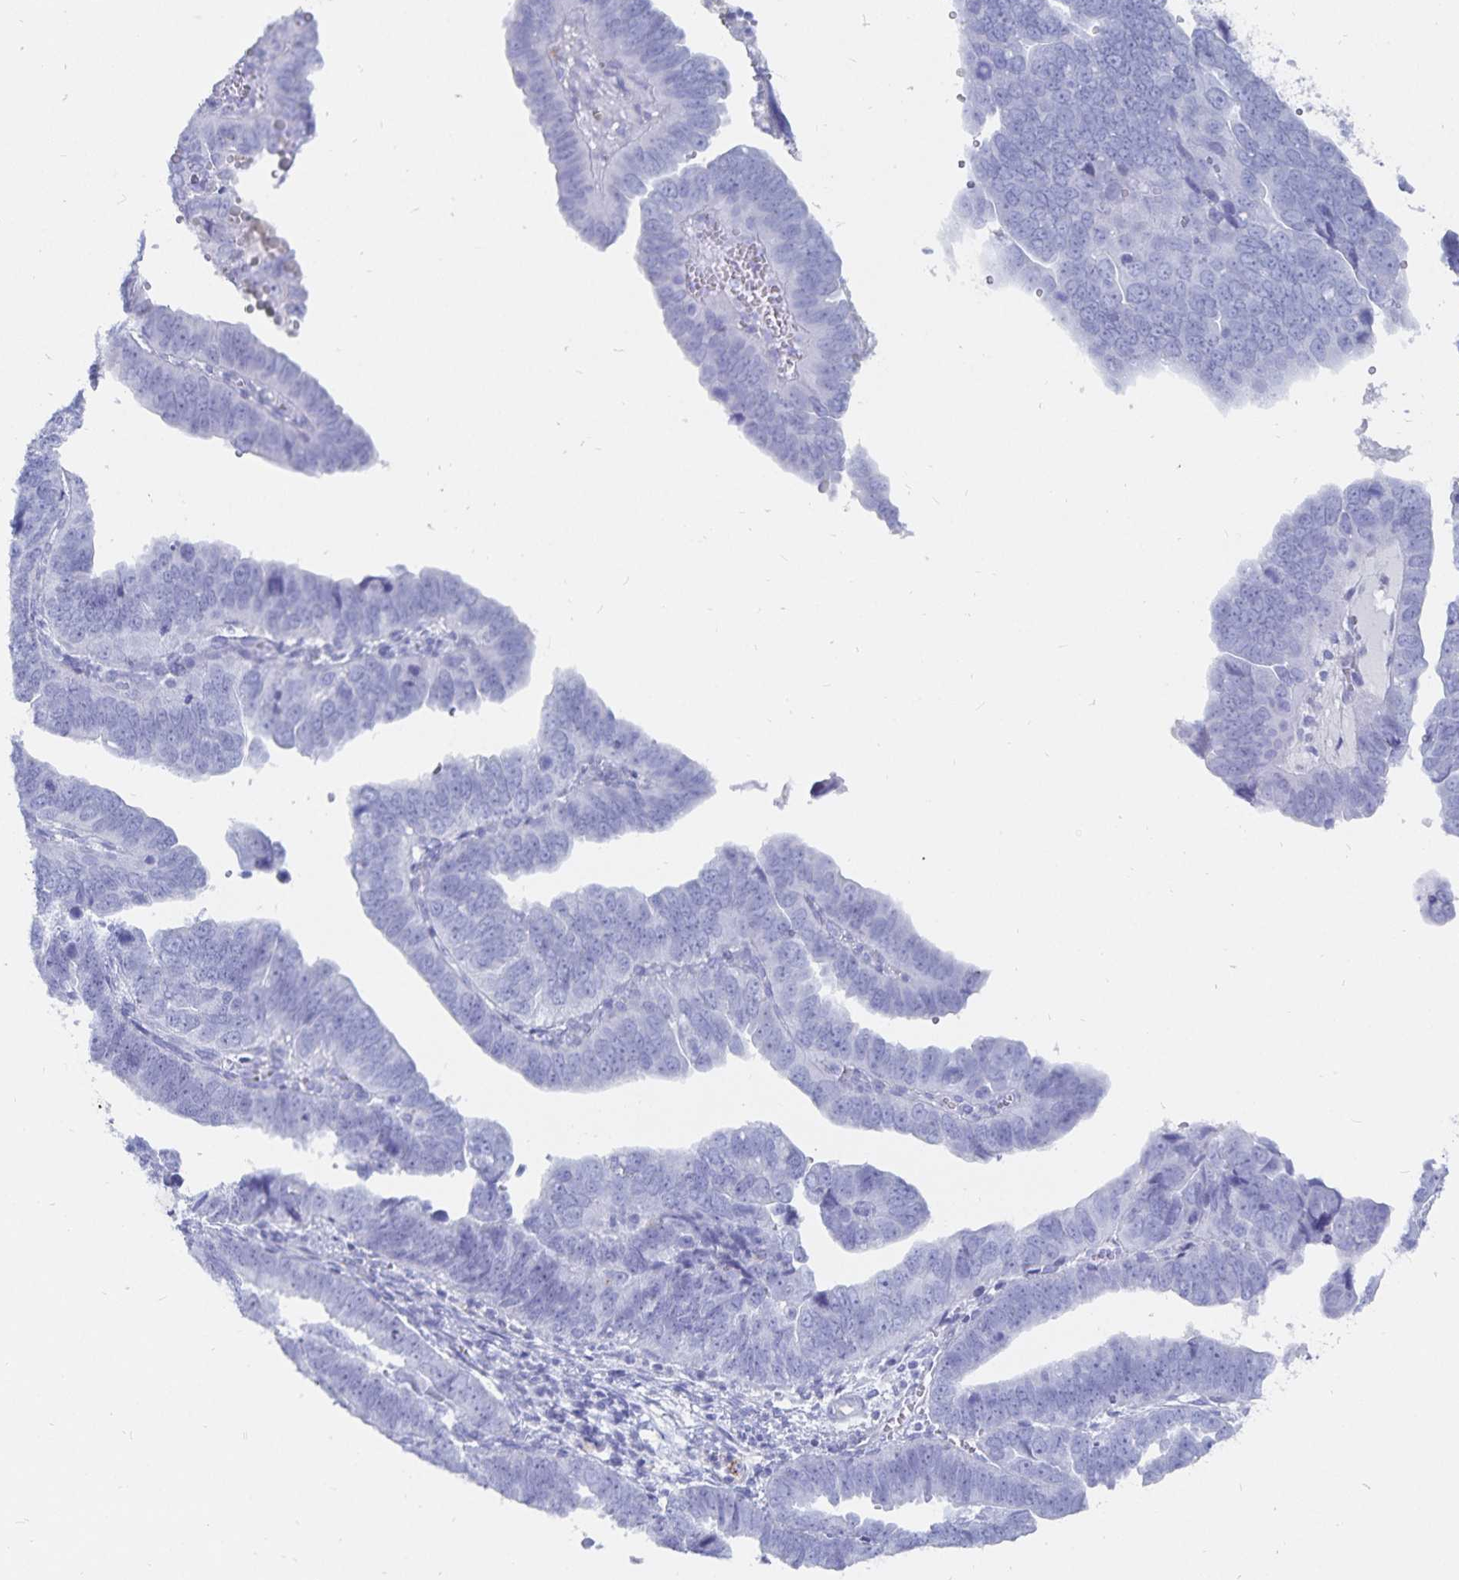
{"staining": {"intensity": "negative", "quantity": "none", "location": "none"}, "tissue": "endometrial cancer", "cell_type": "Tumor cells", "image_type": "cancer", "snomed": [{"axis": "morphology", "description": "Adenocarcinoma, NOS"}, {"axis": "topography", "description": "Endometrium"}], "caption": "DAB (3,3'-diaminobenzidine) immunohistochemical staining of endometrial cancer shows no significant positivity in tumor cells.", "gene": "INSL5", "patient": {"sex": "female", "age": 75}}